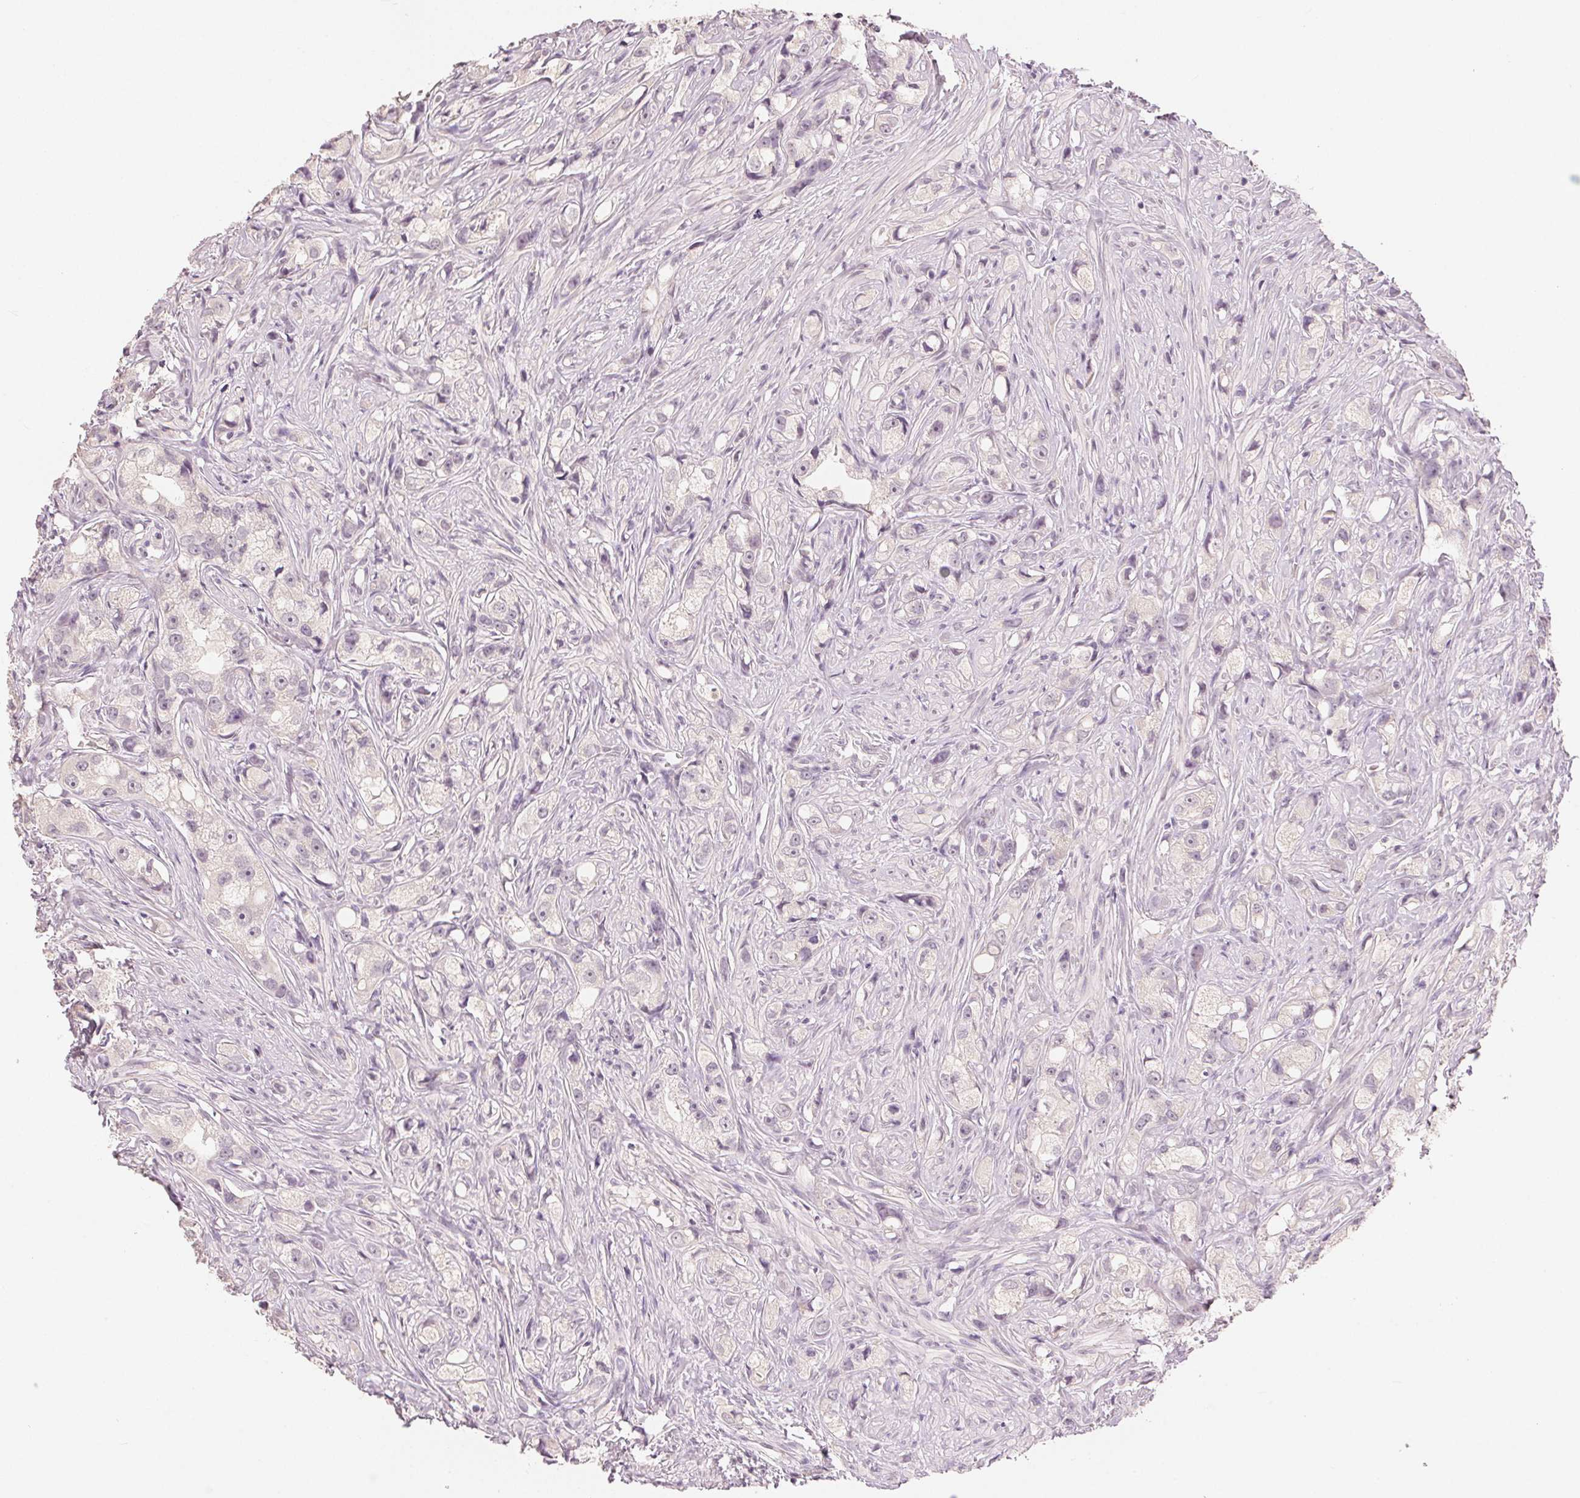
{"staining": {"intensity": "negative", "quantity": "none", "location": "none"}, "tissue": "prostate cancer", "cell_type": "Tumor cells", "image_type": "cancer", "snomed": [{"axis": "morphology", "description": "Adenocarcinoma, High grade"}, {"axis": "topography", "description": "Prostate"}], "caption": "High magnification brightfield microscopy of prostate cancer (high-grade adenocarcinoma) stained with DAB (brown) and counterstained with hematoxylin (blue): tumor cells show no significant staining.", "gene": "SLC27A5", "patient": {"sex": "male", "age": 75}}